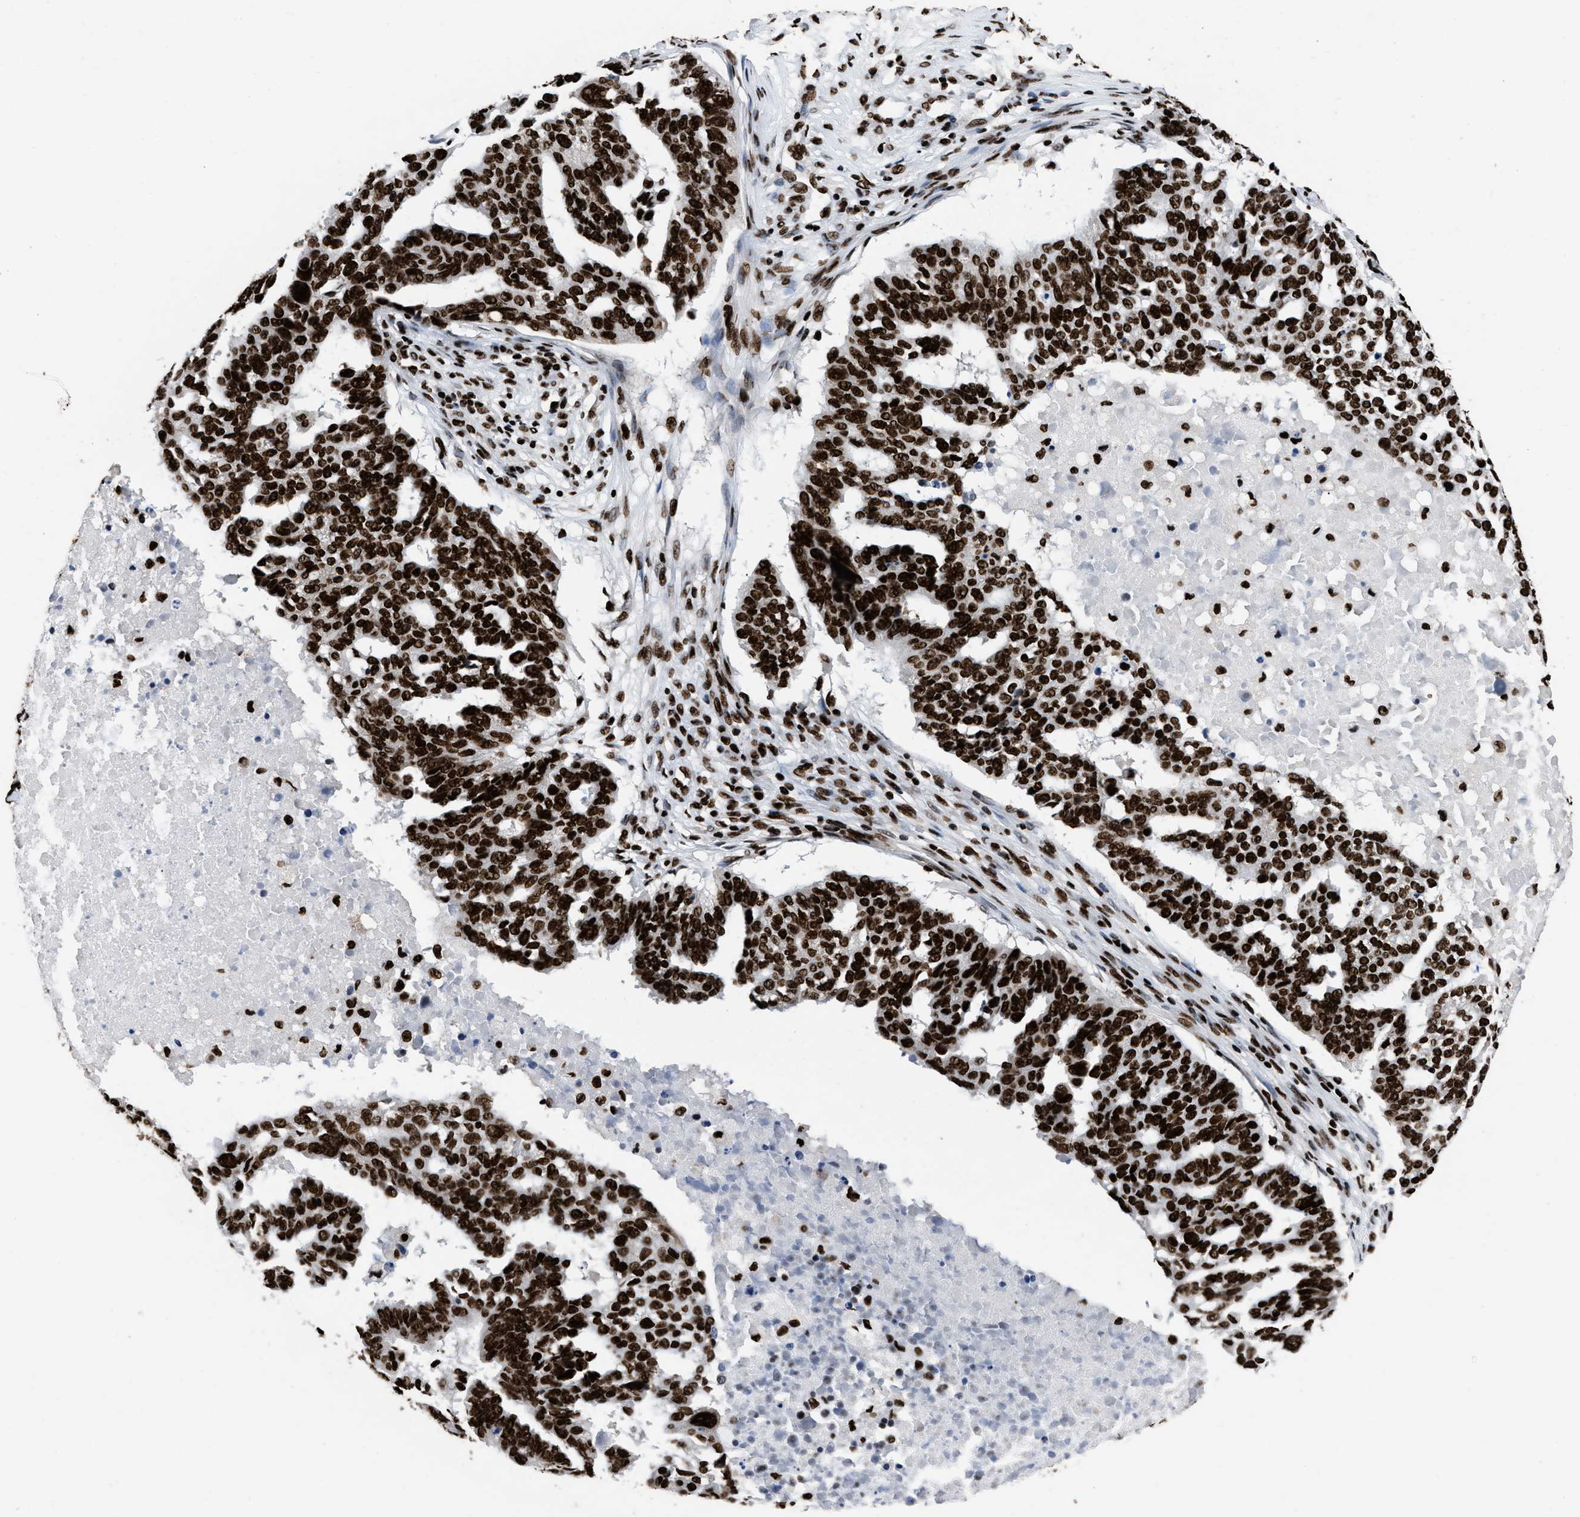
{"staining": {"intensity": "strong", "quantity": ">75%", "location": "nuclear"}, "tissue": "ovarian cancer", "cell_type": "Tumor cells", "image_type": "cancer", "snomed": [{"axis": "morphology", "description": "Cystadenocarcinoma, serous, NOS"}, {"axis": "topography", "description": "Ovary"}], "caption": "The image shows staining of ovarian cancer (serous cystadenocarcinoma), revealing strong nuclear protein expression (brown color) within tumor cells.", "gene": "HNRNPM", "patient": {"sex": "female", "age": 59}}